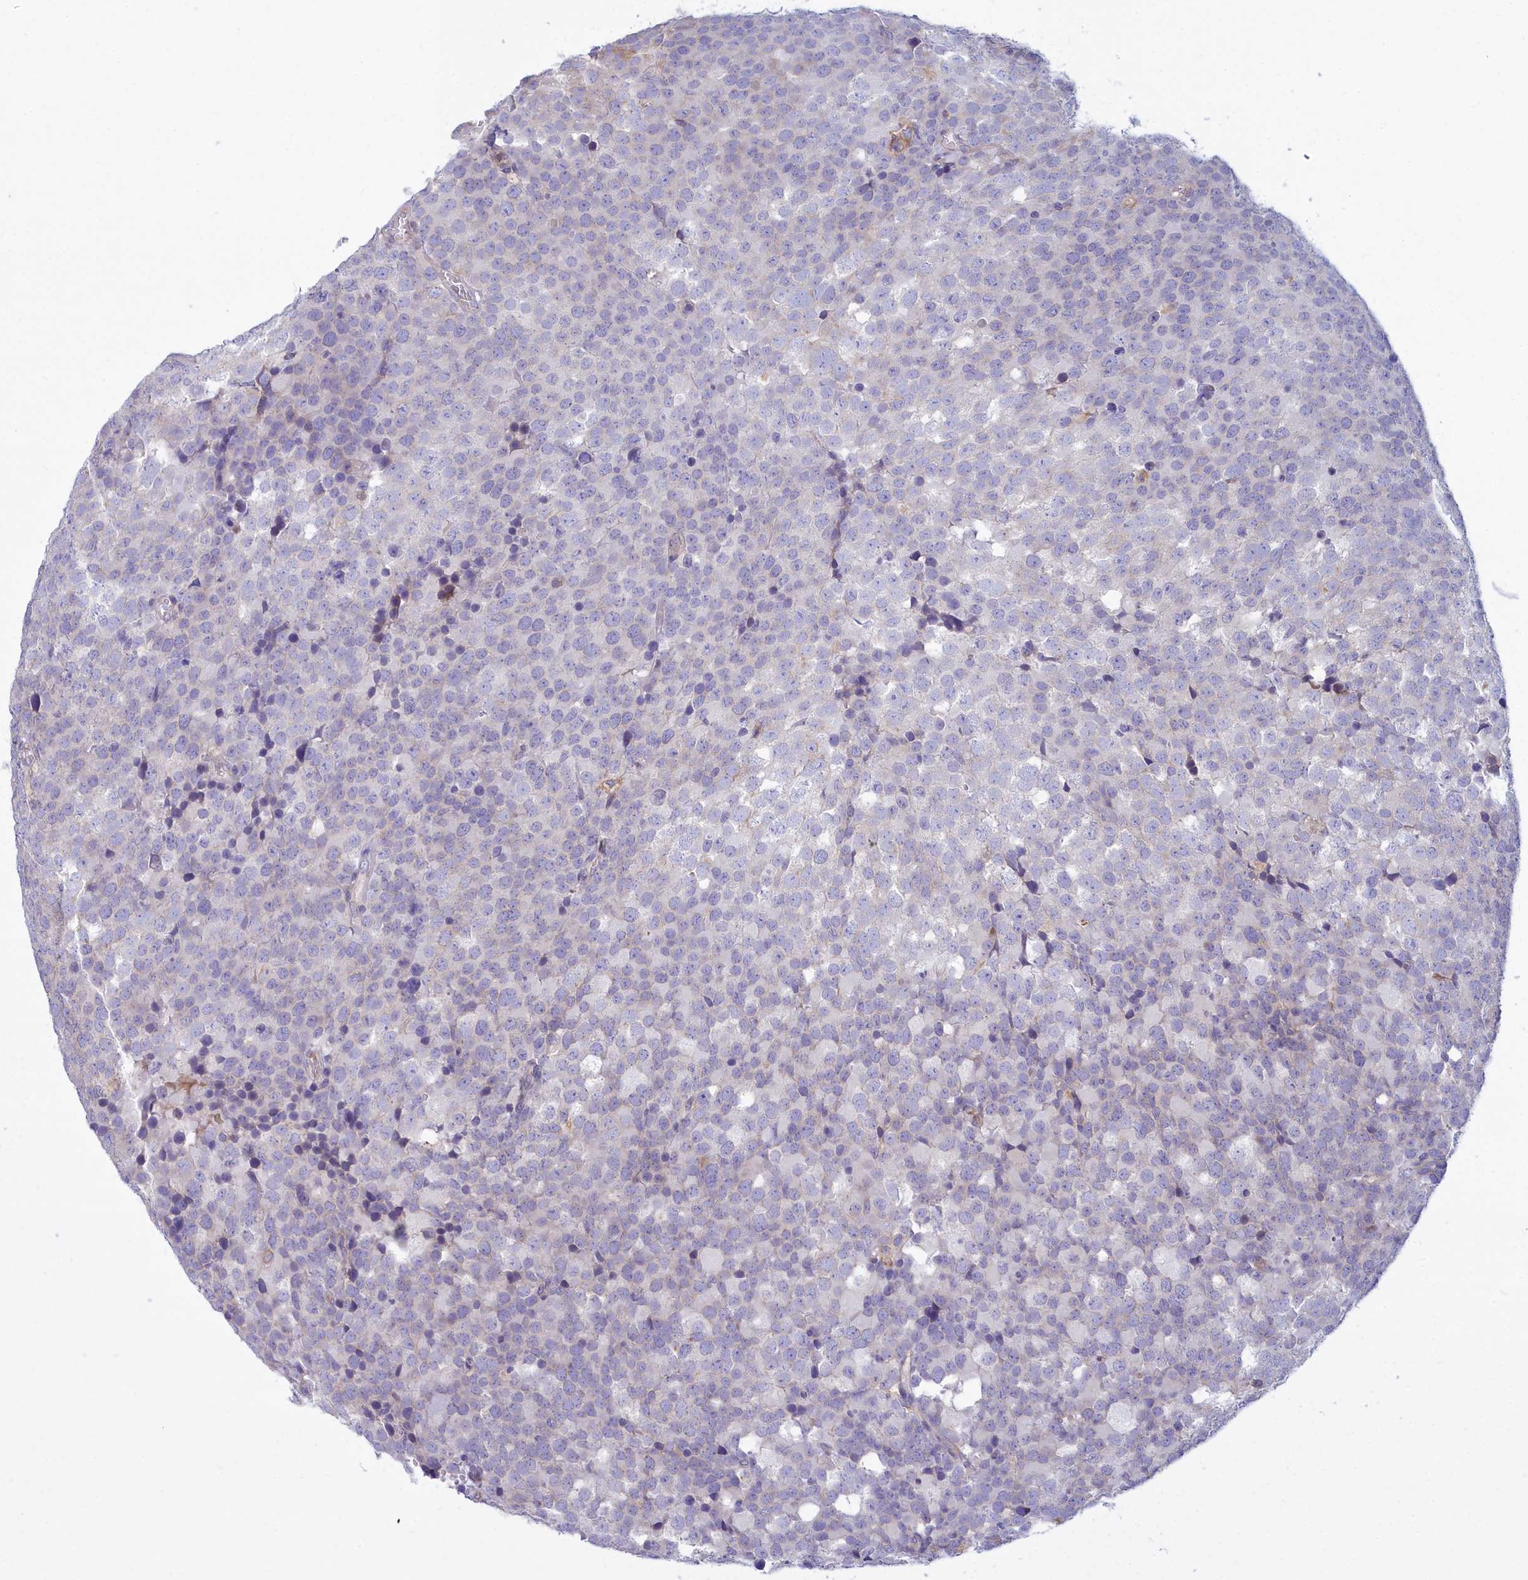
{"staining": {"intensity": "weak", "quantity": "<25%", "location": "cytoplasmic/membranous"}, "tissue": "testis cancer", "cell_type": "Tumor cells", "image_type": "cancer", "snomed": [{"axis": "morphology", "description": "Seminoma, NOS"}, {"axis": "topography", "description": "Testis"}], "caption": "Immunohistochemistry of seminoma (testis) reveals no staining in tumor cells. (Brightfield microscopy of DAB immunohistochemistry at high magnification).", "gene": "HM13", "patient": {"sex": "male", "age": 71}}